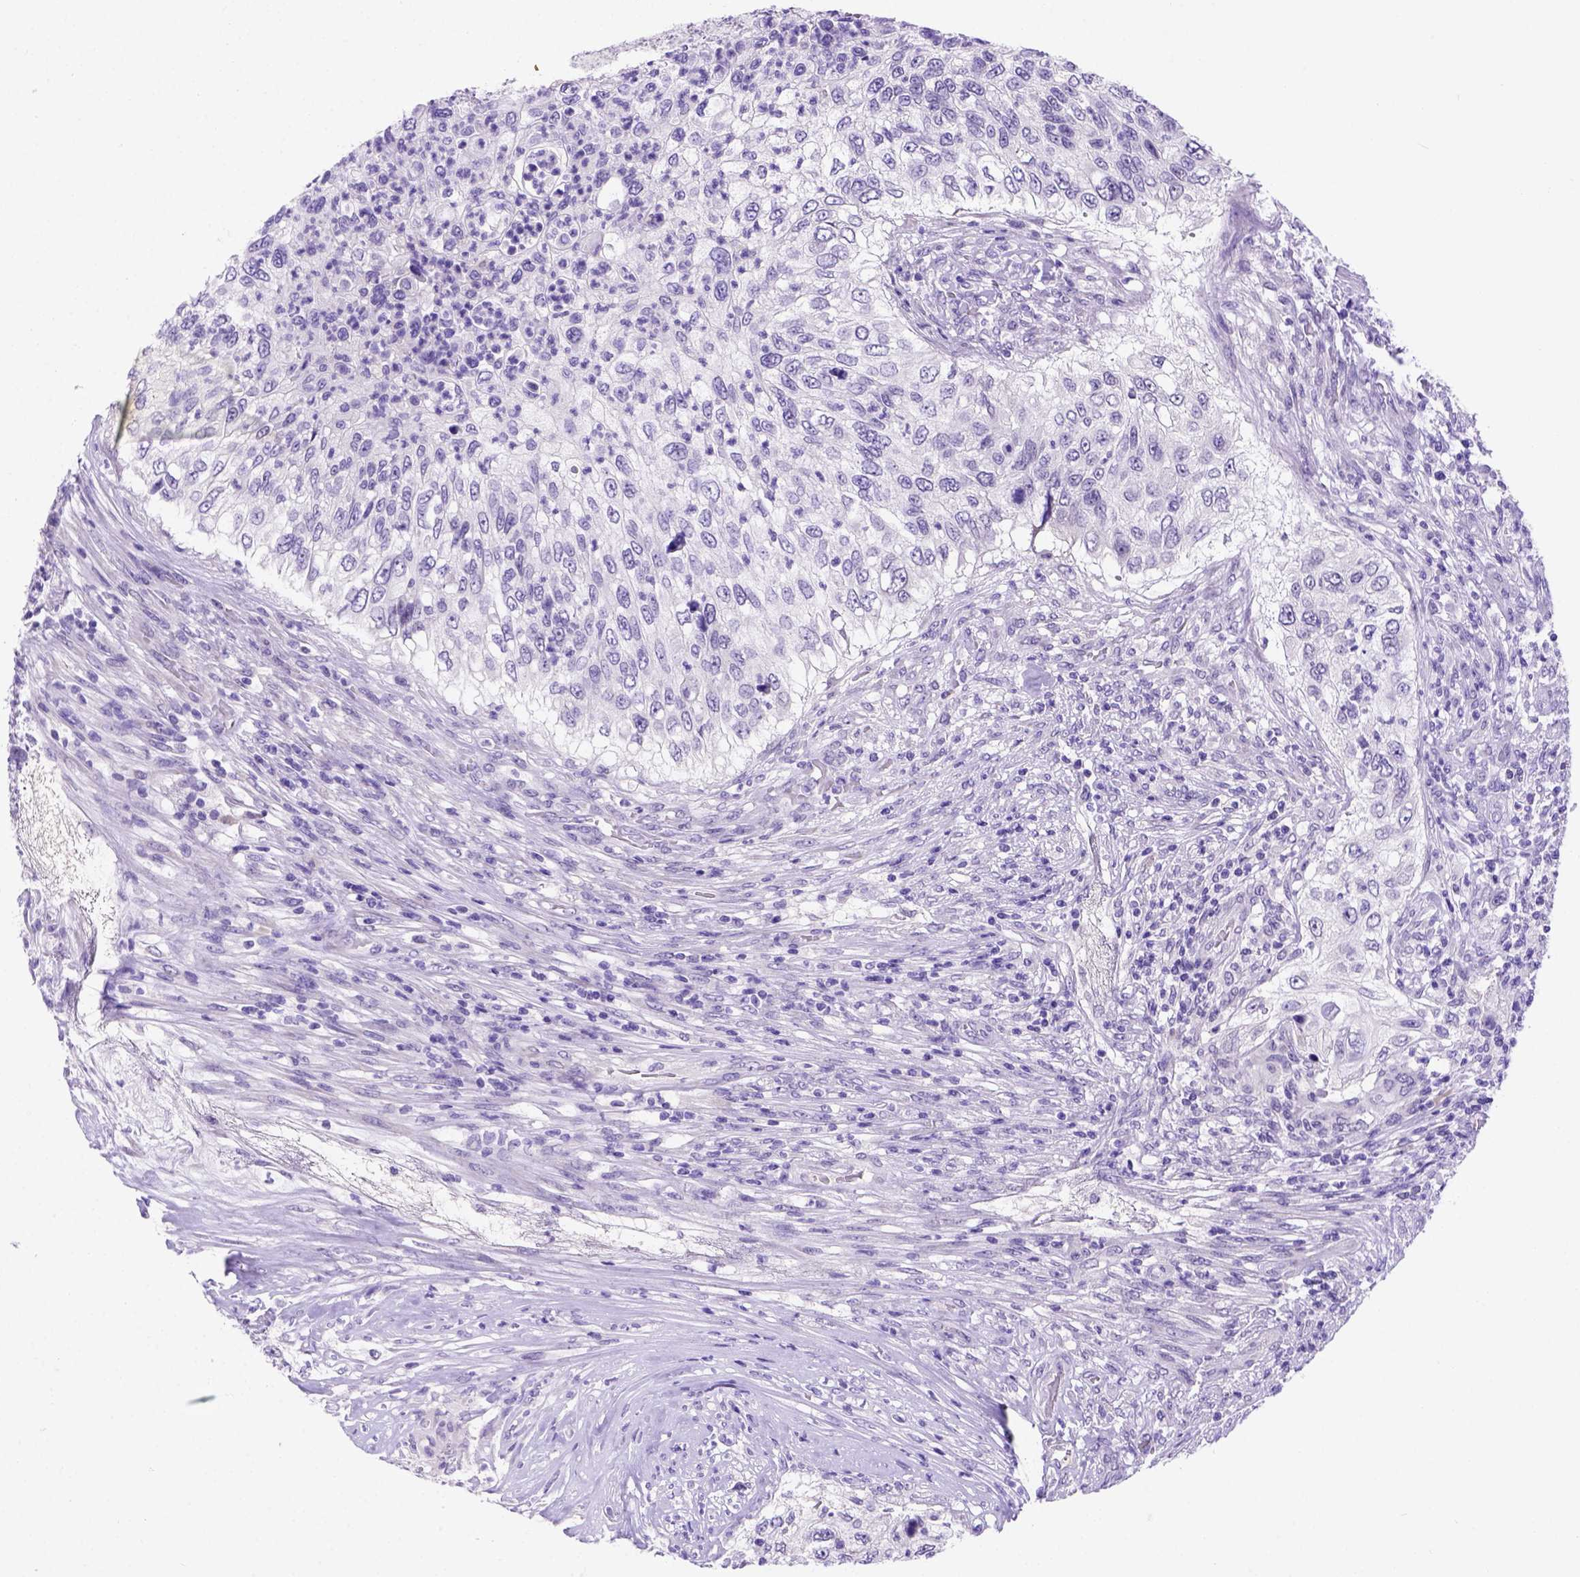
{"staining": {"intensity": "negative", "quantity": "none", "location": "none"}, "tissue": "urothelial cancer", "cell_type": "Tumor cells", "image_type": "cancer", "snomed": [{"axis": "morphology", "description": "Urothelial carcinoma, High grade"}, {"axis": "topography", "description": "Urinary bladder"}], "caption": "Immunohistochemical staining of human urothelial carcinoma (high-grade) reveals no significant positivity in tumor cells.", "gene": "FAM81B", "patient": {"sex": "female", "age": 60}}